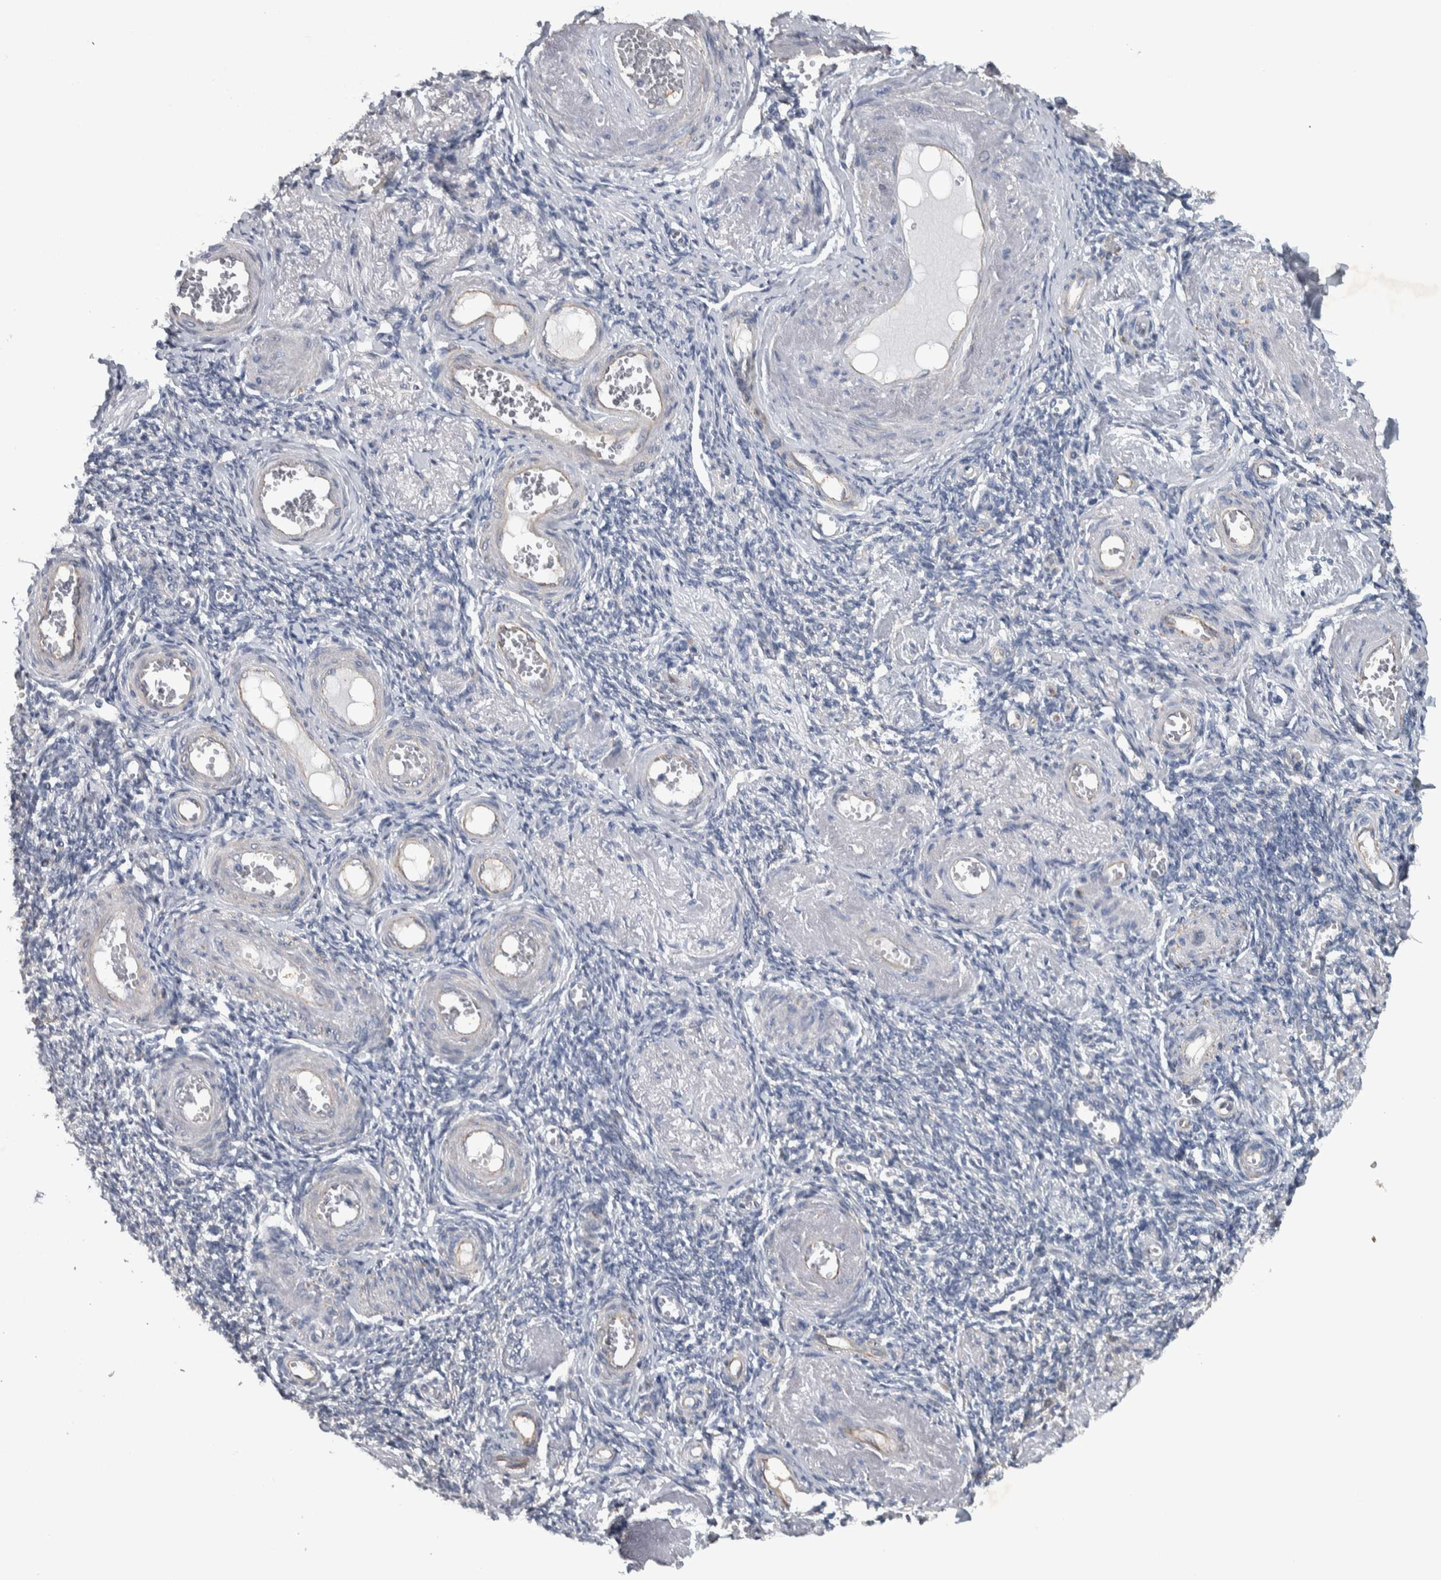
{"staining": {"intensity": "moderate", "quantity": "25%-75%", "location": "cytoplasmic/membranous"}, "tissue": "adipose tissue", "cell_type": "Adipocytes", "image_type": "normal", "snomed": [{"axis": "morphology", "description": "Normal tissue, NOS"}, {"axis": "topography", "description": "Vascular tissue"}, {"axis": "topography", "description": "Fallopian tube"}, {"axis": "topography", "description": "Ovary"}], "caption": "High-power microscopy captured an immunohistochemistry (IHC) histopathology image of normal adipose tissue, revealing moderate cytoplasmic/membranous staining in about 25%-75% of adipocytes. (Brightfield microscopy of DAB IHC at high magnification).", "gene": "NT5C2", "patient": {"sex": "female", "age": 67}}